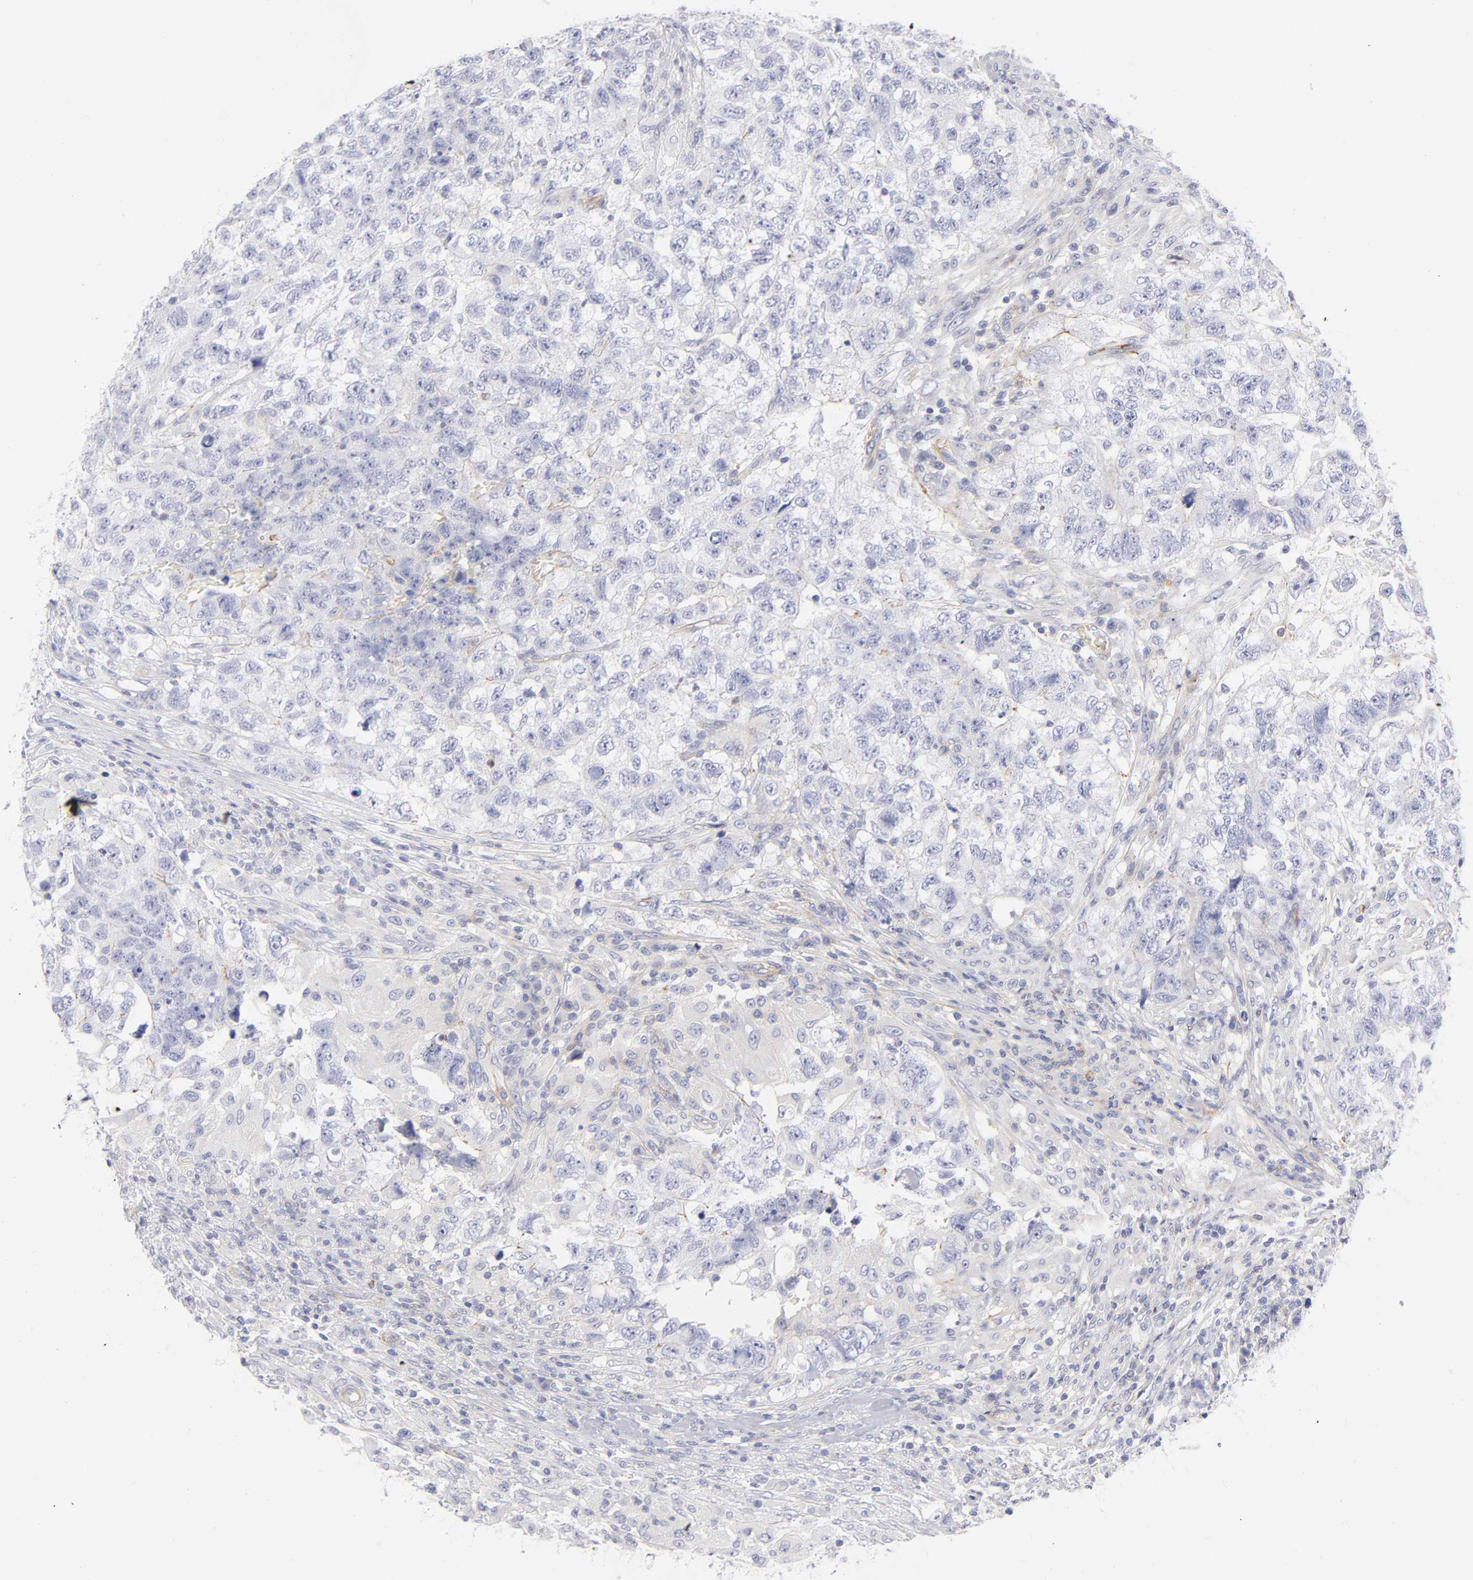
{"staining": {"intensity": "moderate", "quantity": "<25%", "location": "cytoplasmic/membranous"}, "tissue": "testis cancer", "cell_type": "Tumor cells", "image_type": "cancer", "snomed": [{"axis": "morphology", "description": "Carcinoma, Embryonal, NOS"}, {"axis": "topography", "description": "Testis"}], "caption": "Protein expression analysis of human testis cancer (embryonal carcinoma) reveals moderate cytoplasmic/membranous expression in about <25% of tumor cells. Immunohistochemistry (ihc) stains the protein in brown and the nuclei are stained blue.", "gene": "ACTA2", "patient": {"sex": "male", "age": 21}}